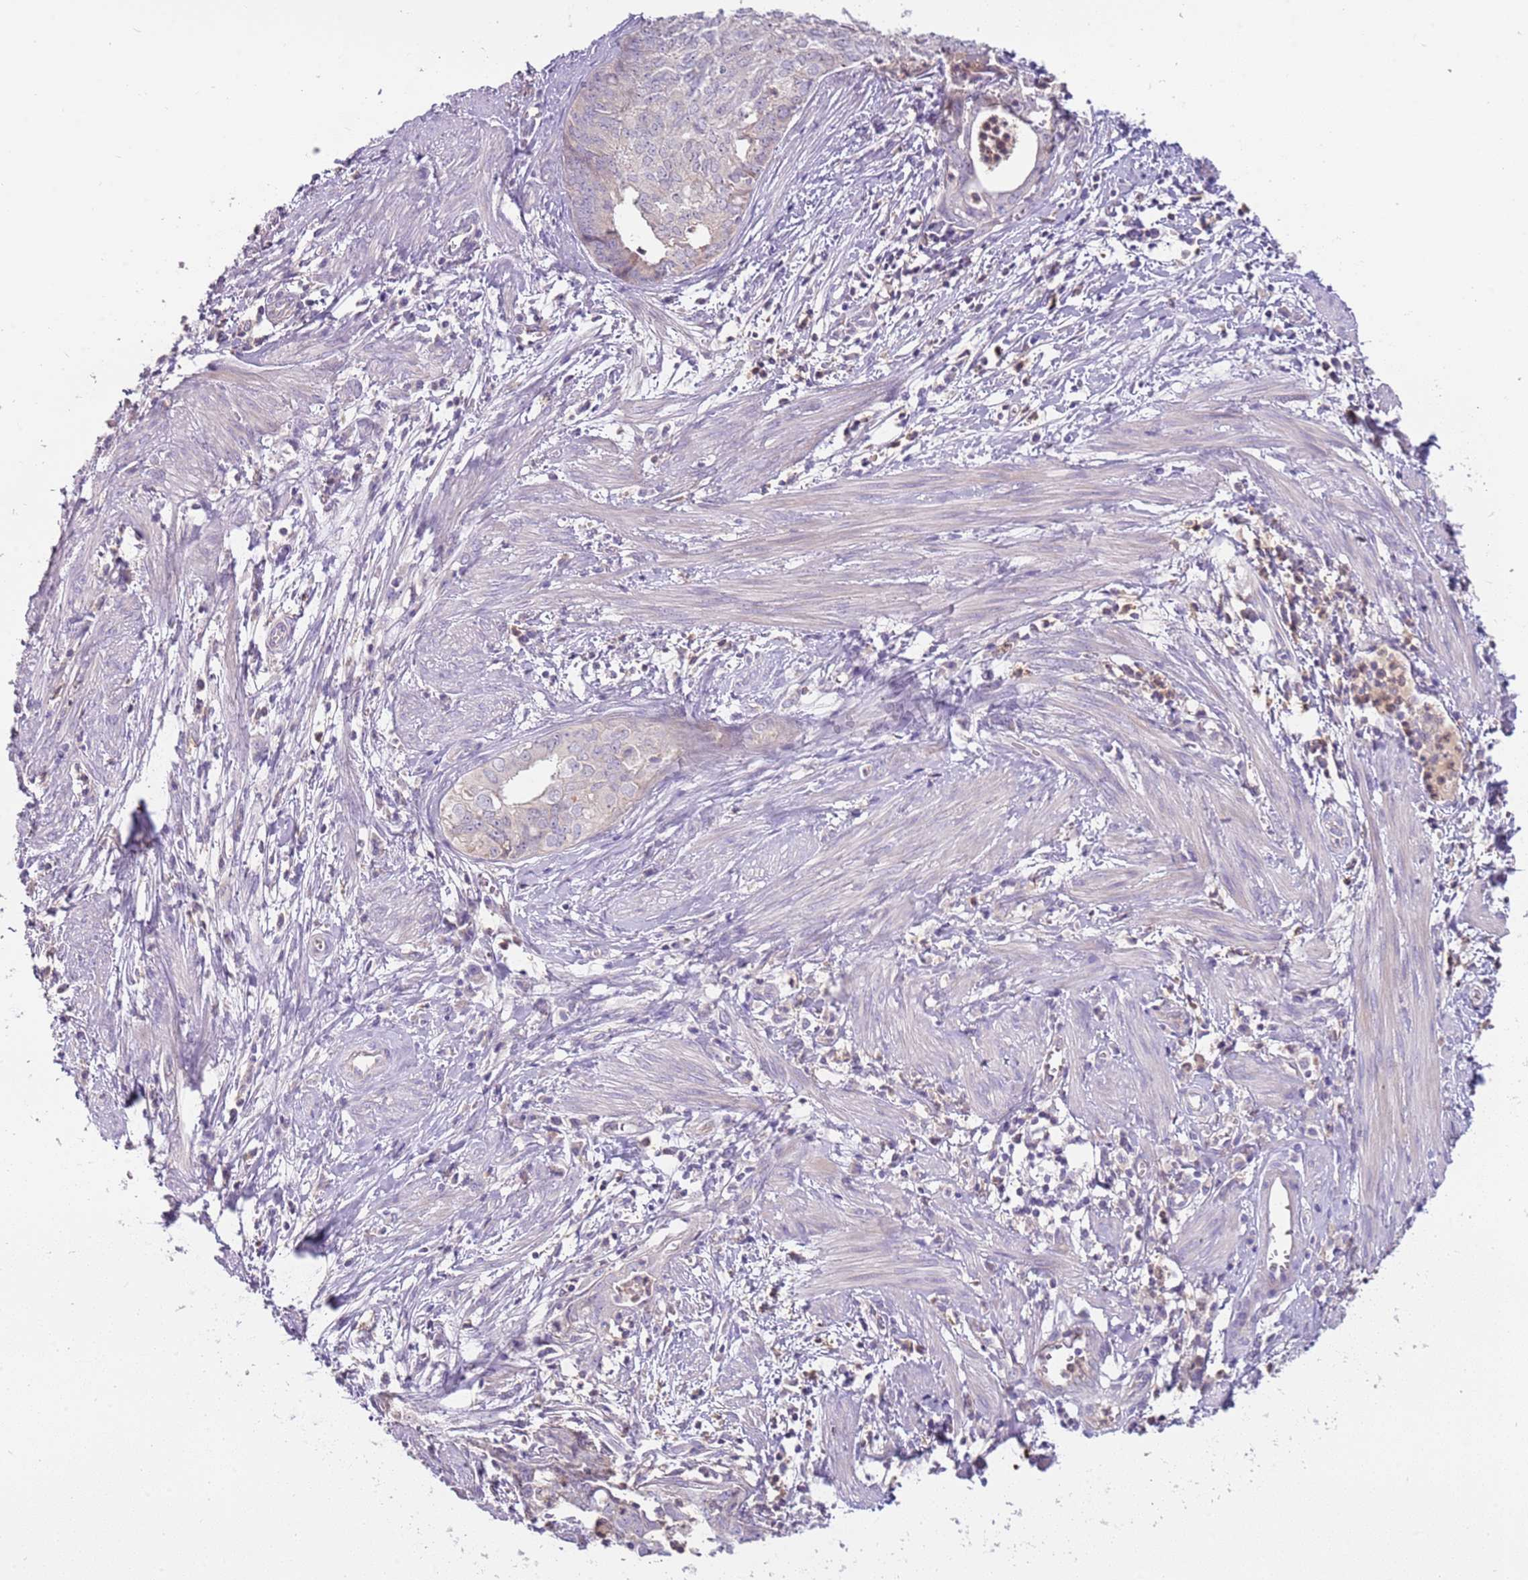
{"staining": {"intensity": "negative", "quantity": "none", "location": "none"}, "tissue": "endometrial cancer", "cell_type": "Tumor cells", "image_type": "cancer", "snomed": [{"axis": "morphology", "description": "Adenocarcinoma, NOS"}, {"axis": "topography", "description": "Endometrium"}], "caption": "Tumor cells show no significant protein positivity in adenocarcinoma (endometrial). (DAB IHC, high magnification).", "gene": "ARHGAP5", "patient": {"sex": "female", "age": 68}}